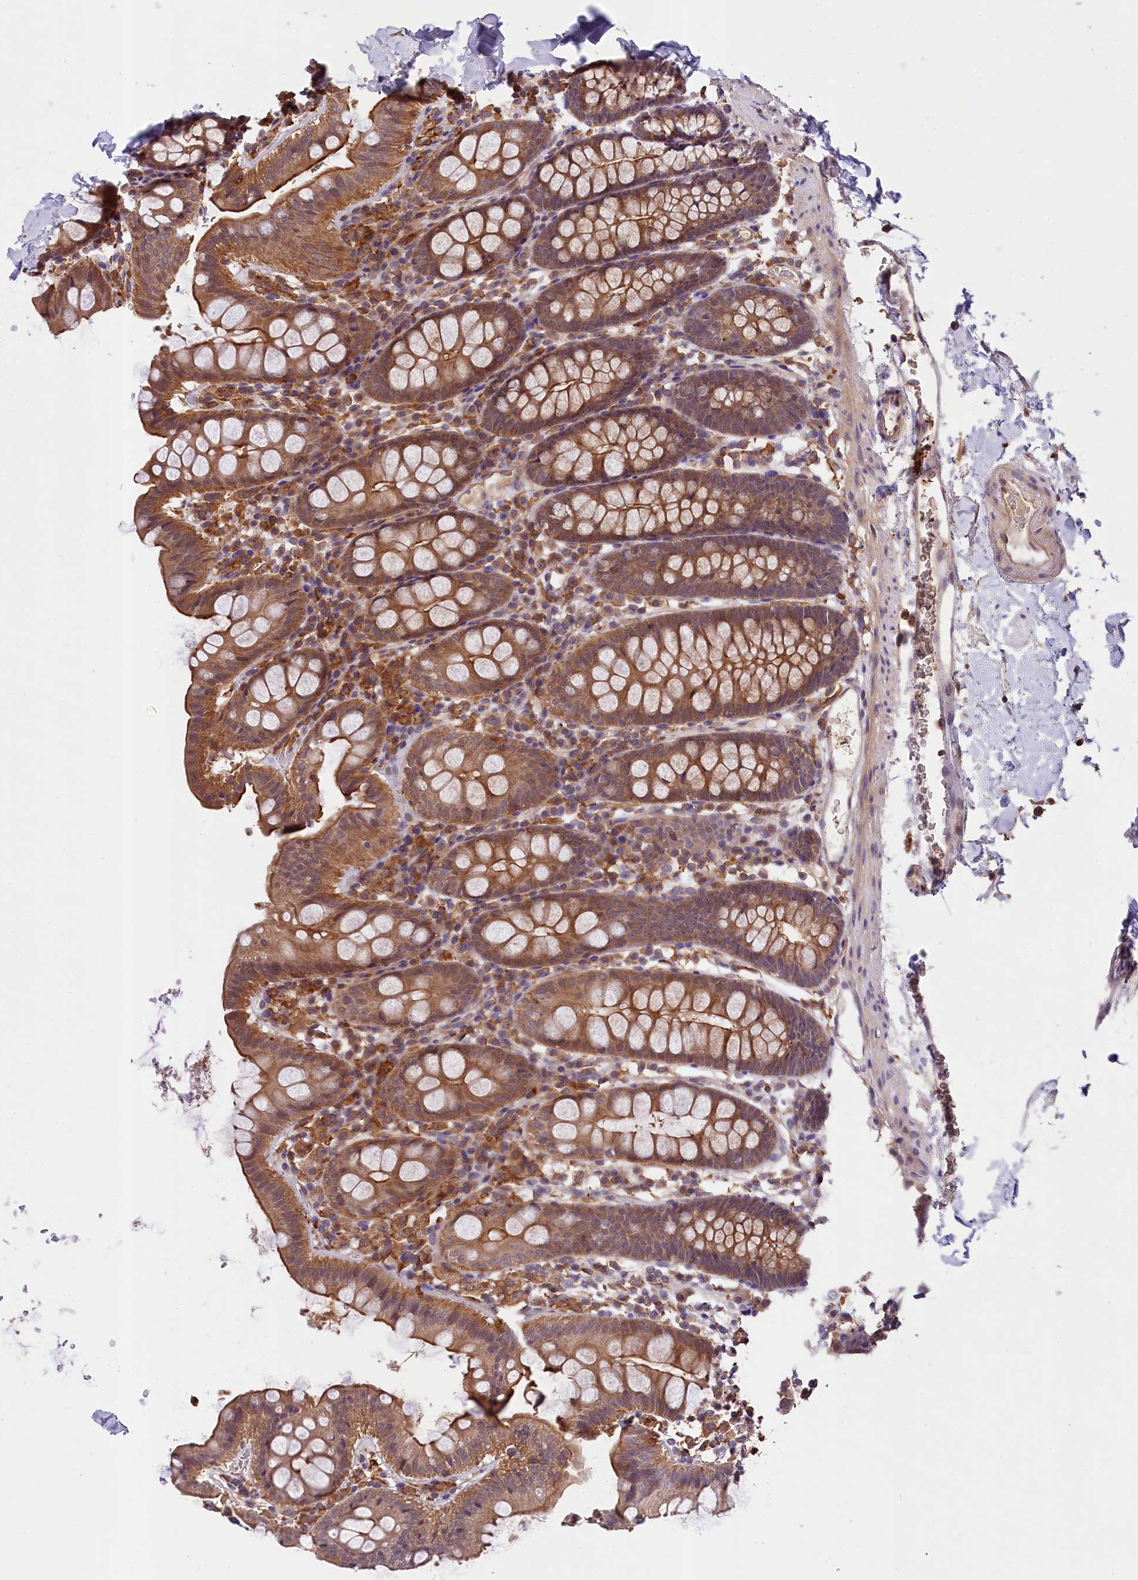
{"staining": {"intensity": "weak", "quantity": ">75%", "location": "cytoplasmic/membranous"}, "tissue": "colon", "cell_type": "Endothelial cells", "image_type": "normal", "snomed": [{"axis": "morphology", "description": "Normal tissue, NOS"}, {"axis": "topography", "description": "Colon"}], "caption": "DAB (3,3'-diaminobenzidine) immunohistochemical staining of normal human colon shows weak cytoplasmic/membranous protein expression in approximately >75% of endothelial cells.", "gene": "SKIDA1", "patient": {"sex": "male", "age": 75}}